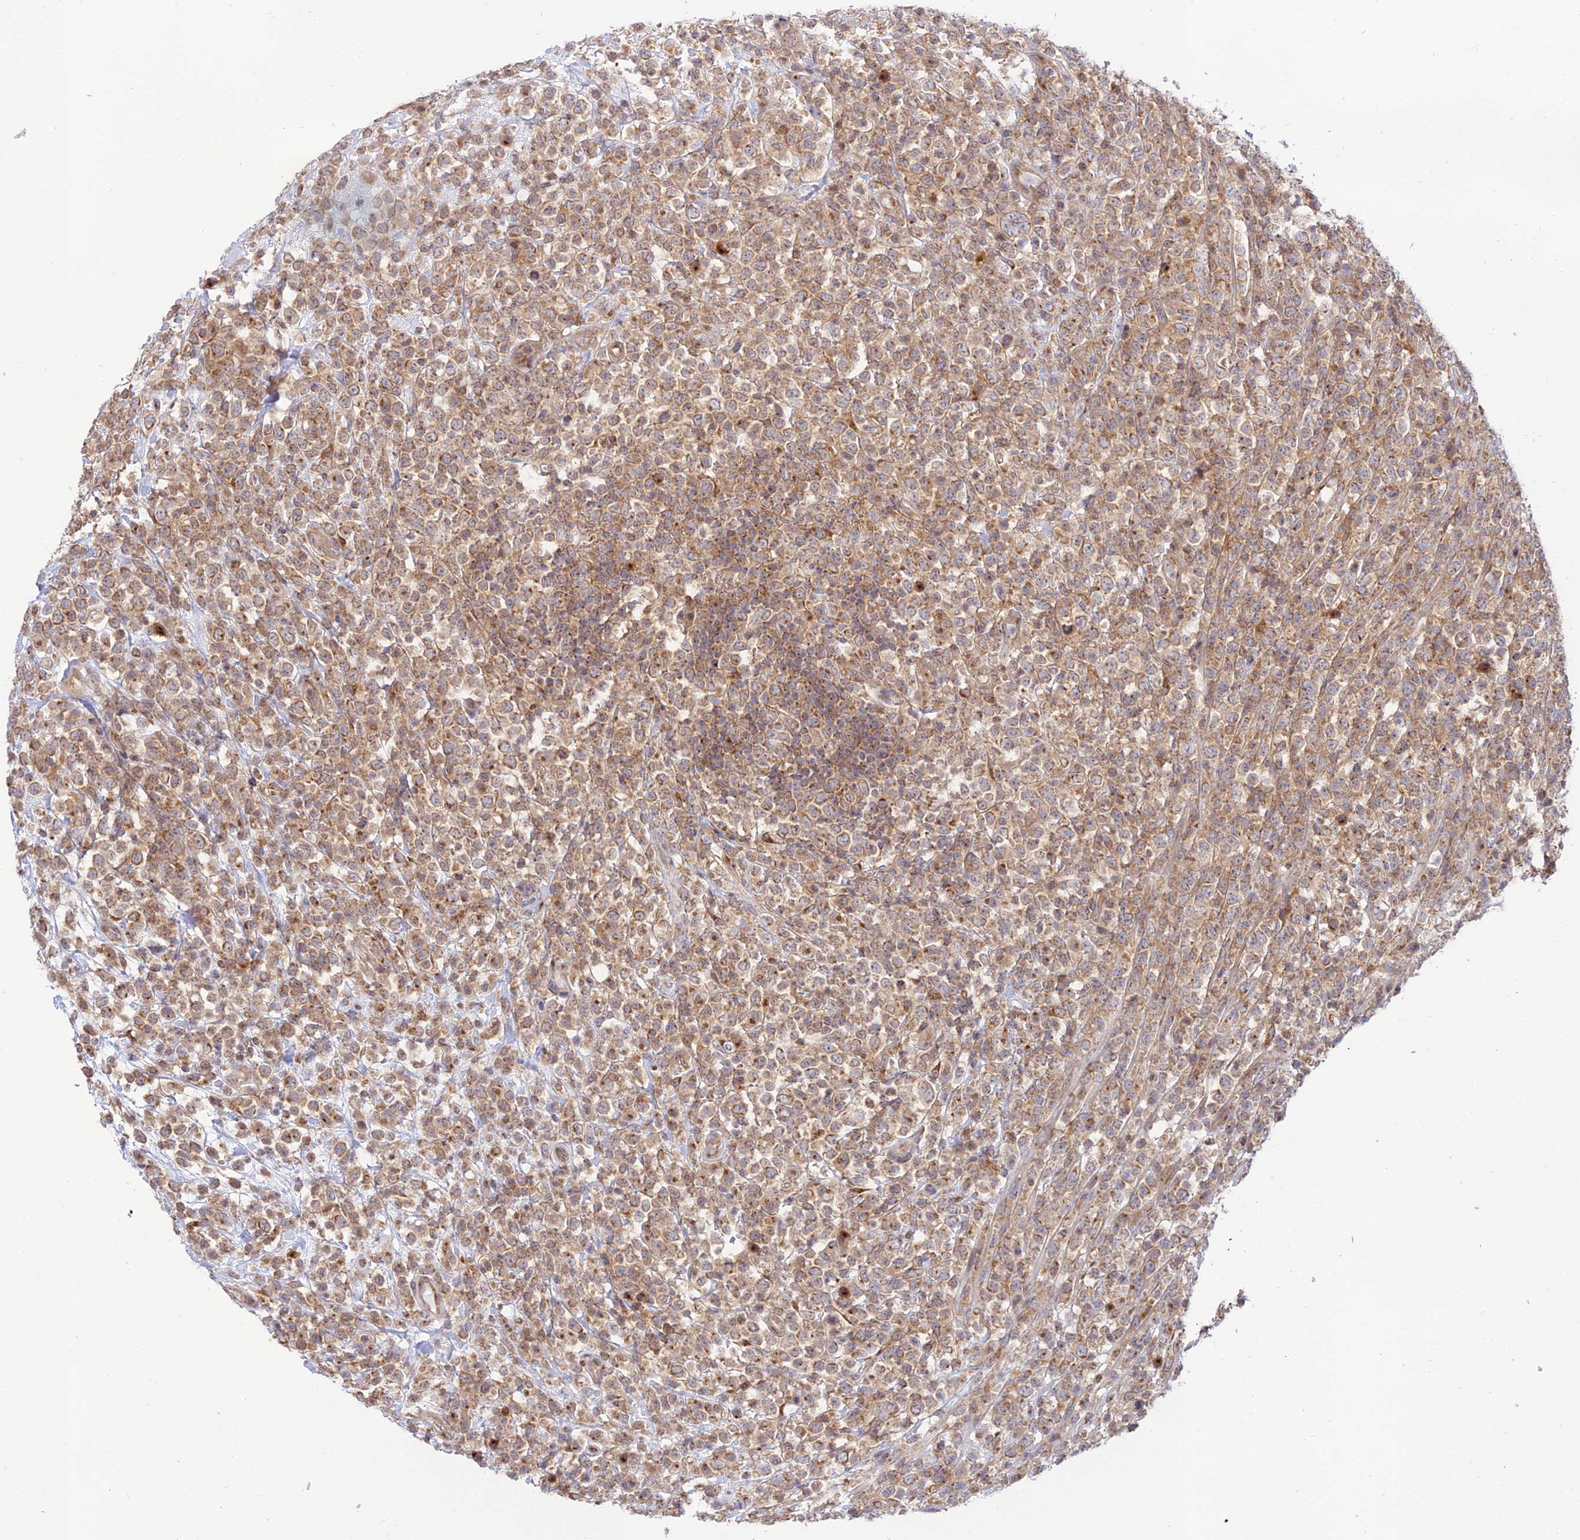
{"staining": {"intensity": "moderate", "quantity": ">75%", "location": "cytoplasmic/membranous"}, "tissue": "lymphoma", "cell_type": "Tumor cells", "image_type": "cancer", "snomed": [{"axis": "morphology", "description": "Malignant lymphoma, non-Hodgkin's type, High grade"}, {"axis": "topography", "description": "Colon"}], "caption": "A photomicrograph showing moderate cytoplasmic/membranous expression in about >75% of tumor cells in malignant lymphoma, non-Hodgkin's type (high-grade), as visualized by brown immunohistochemical staining.", "gene": "GOLGA3", "patient": {"sex": "female", "age": 53}}